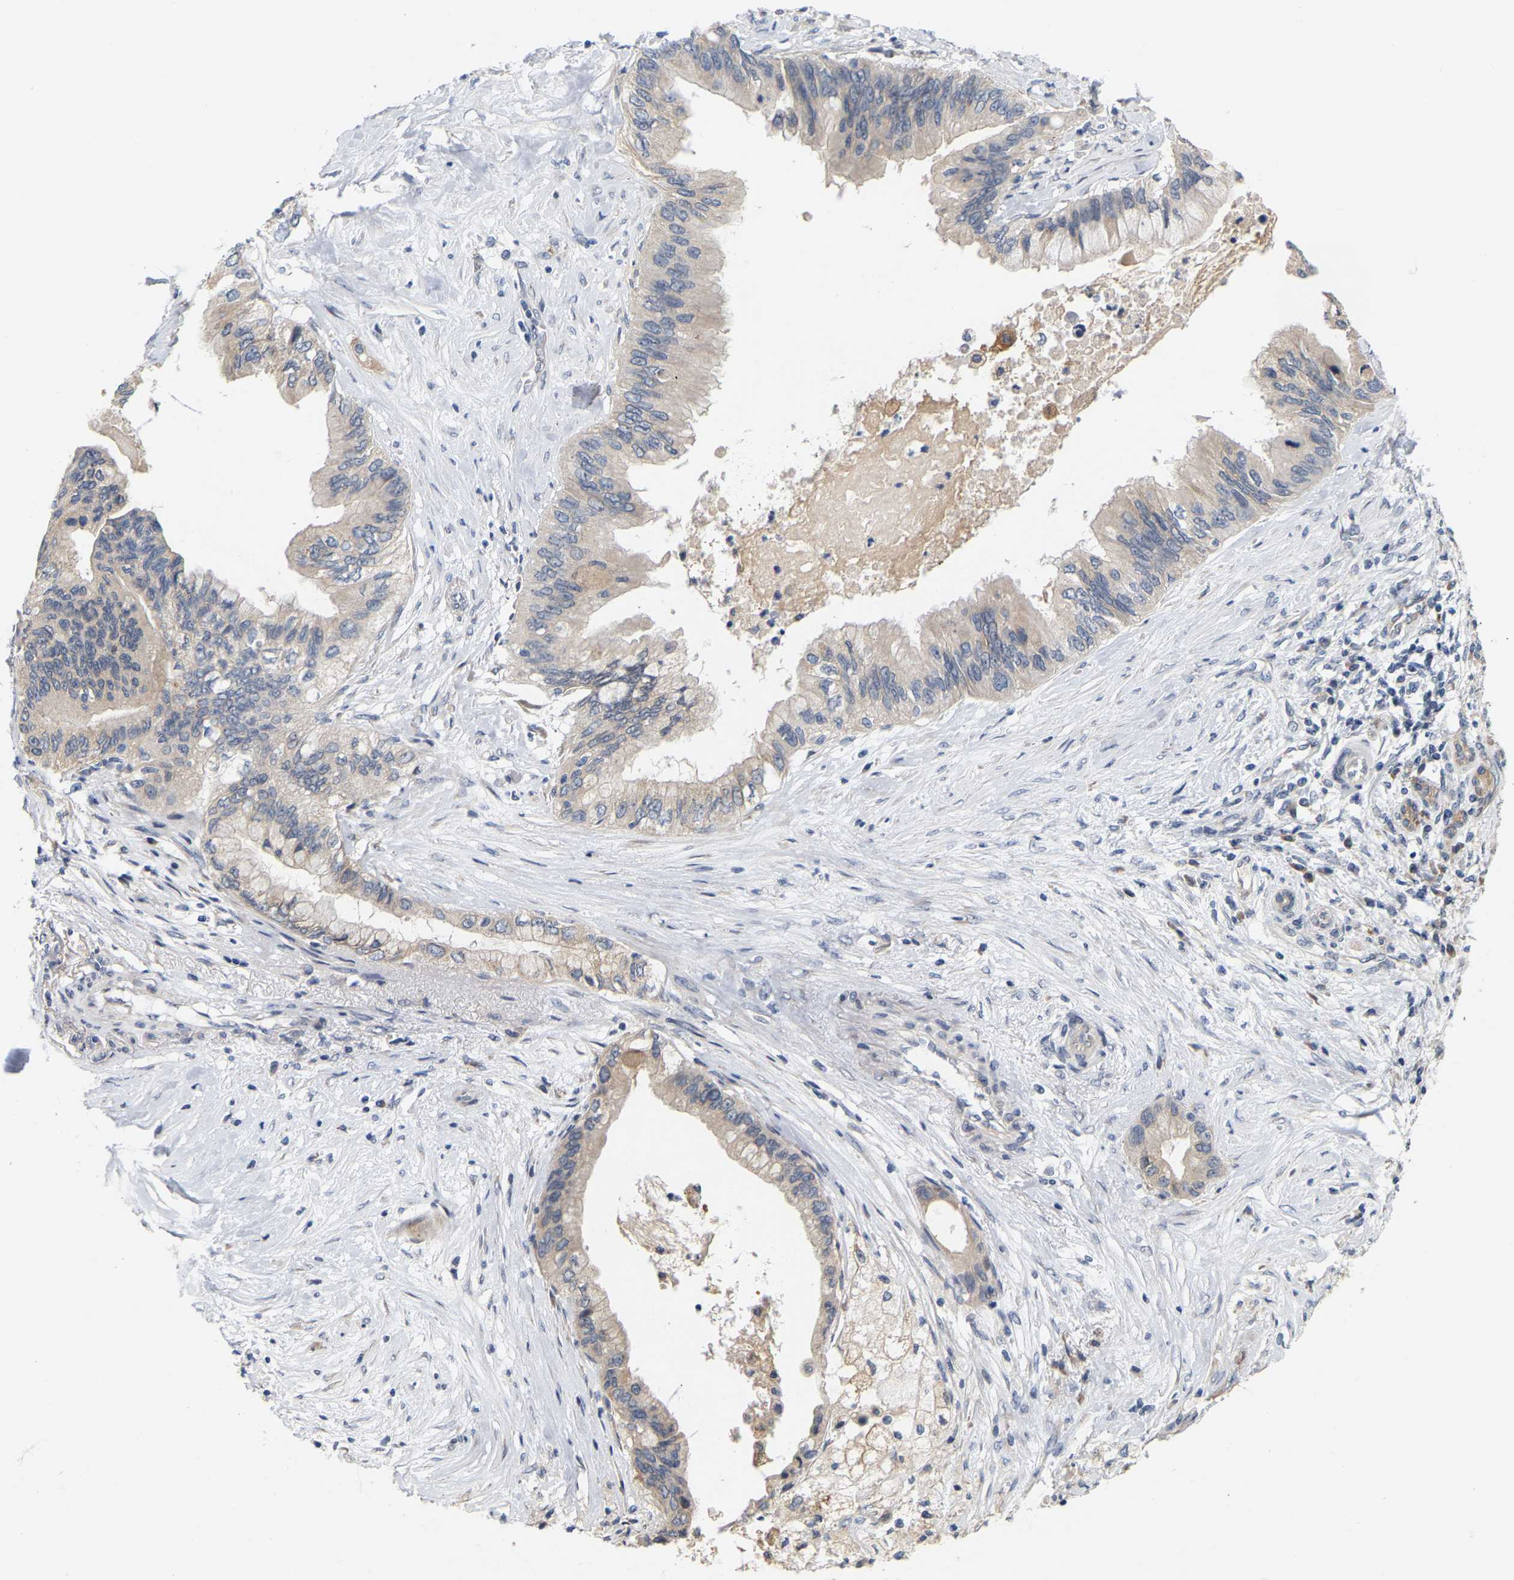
{"staining": {"intensity": "weak", "quantity": "<25%", "location": "cytoplasmic/membranous"}, "tissue": "pancreatic cancer", "cell_type": "Tumor cells", "image_type": "cancer", "snomed": [{"axis": "morphology", "description": "Adenocarcinoma, NOS"}, {"axis": "topography", "description": "Pancreas"}], "caption": "Histopathology image shows no significant protein expression in tumor cells of pancreatic cancer. (Stains: DAB IHC with hematoxylin counter stain, Microscopy: brightfield microscopy at high magnification).", "gene": "SSH1", "patient": {"sex": "female", "age": 73}}